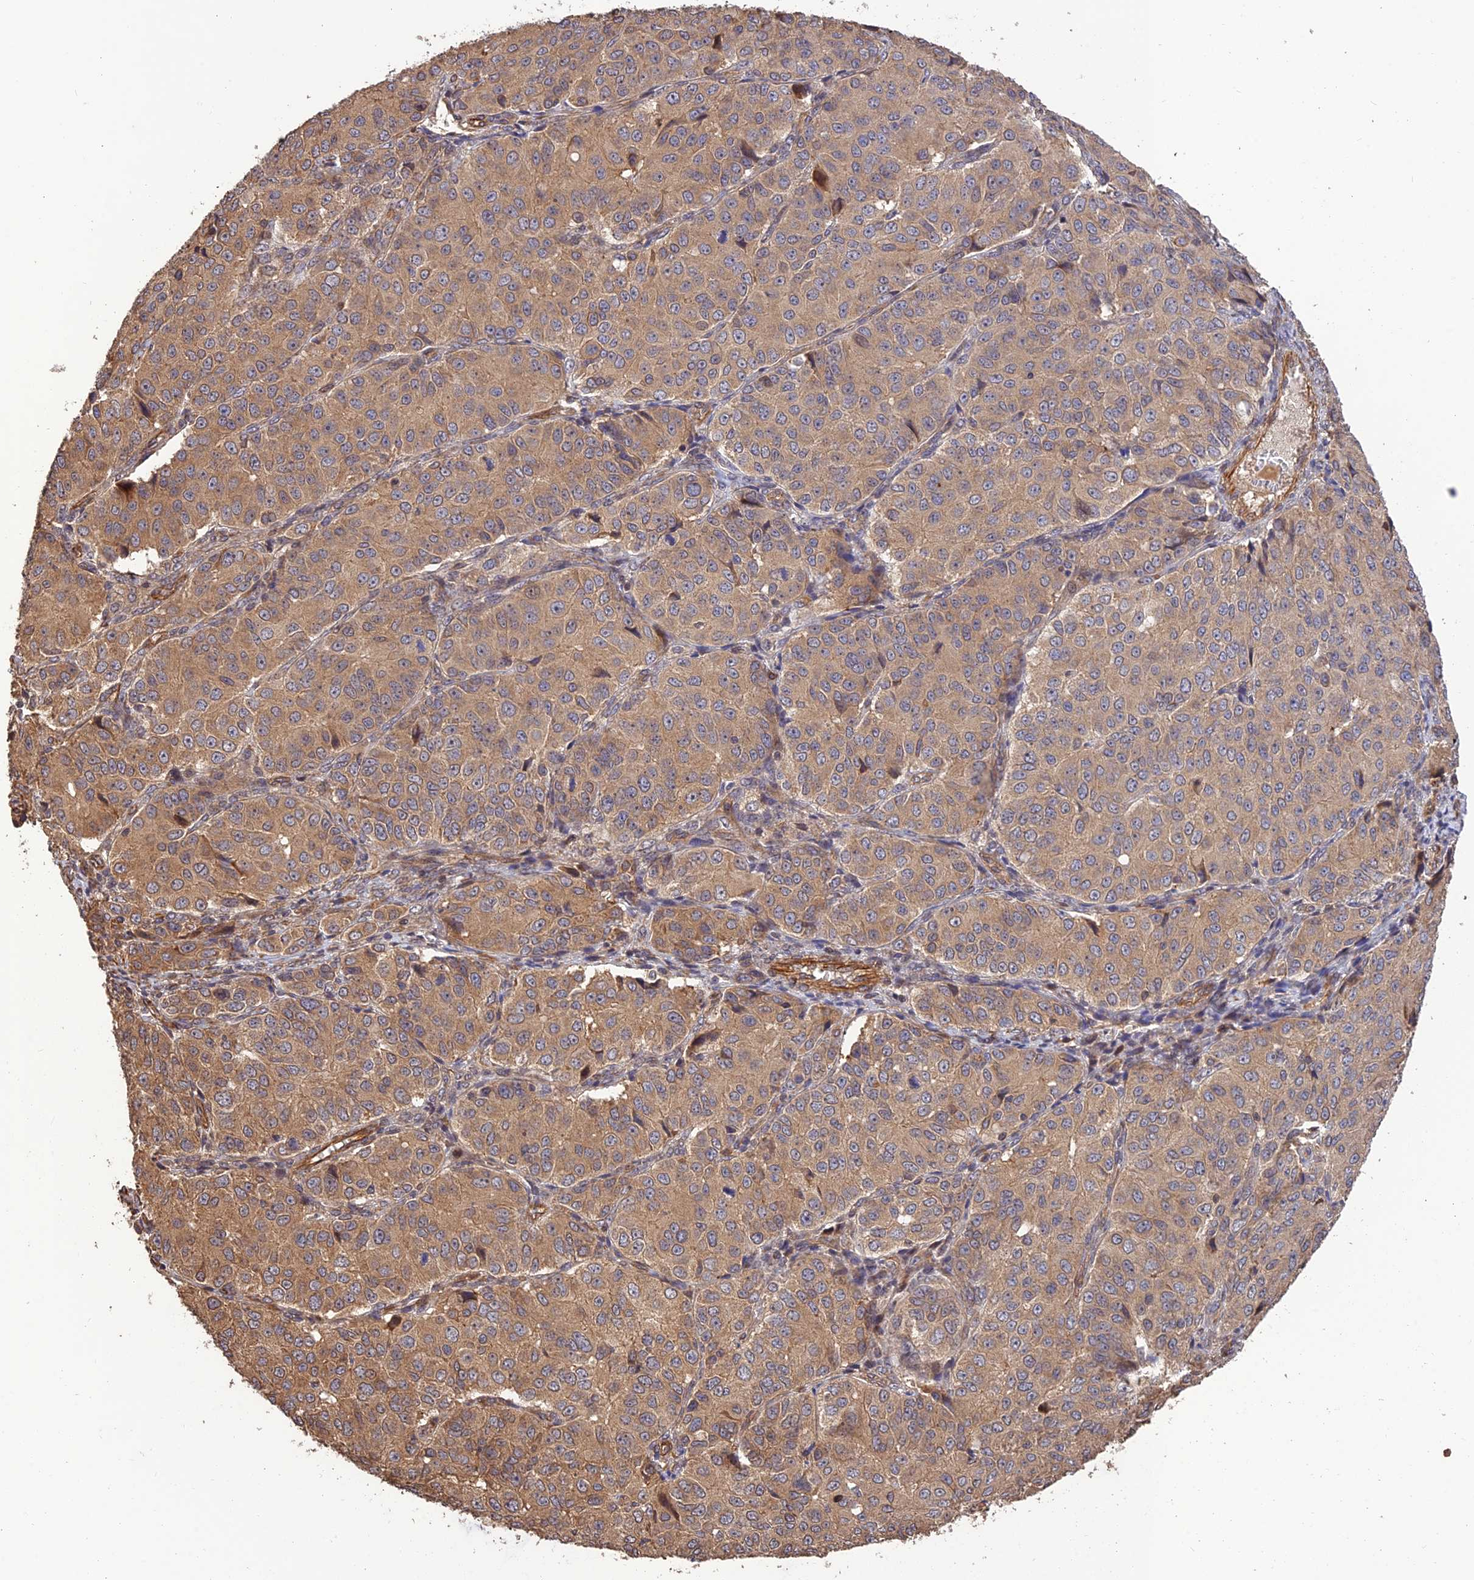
{"staining": {"intensity": "moderate", "quantity": ">75%", "location": "cytoplasmic/membranous"}, "tissue": "ovarian cancer", "cell_type": "Tumor cells", "image_type": "cancer", "snomed": [{"axis": "morphology", "description": "Carcinoma, endometroid"}, {"axis": "topography", "description": "Ovary"}], "caption": "Moderate cytoplasmic/membranous protein staining is present in approximately >75% of tumor cells in ovarian cancer. The protein of interest is stained brown, and the nuclei are stained in blue (DAB IHC with brightfield microscopy, high magnification).", "gene": "CREBL2", "patient": {"sex": "female", "age": 51}}